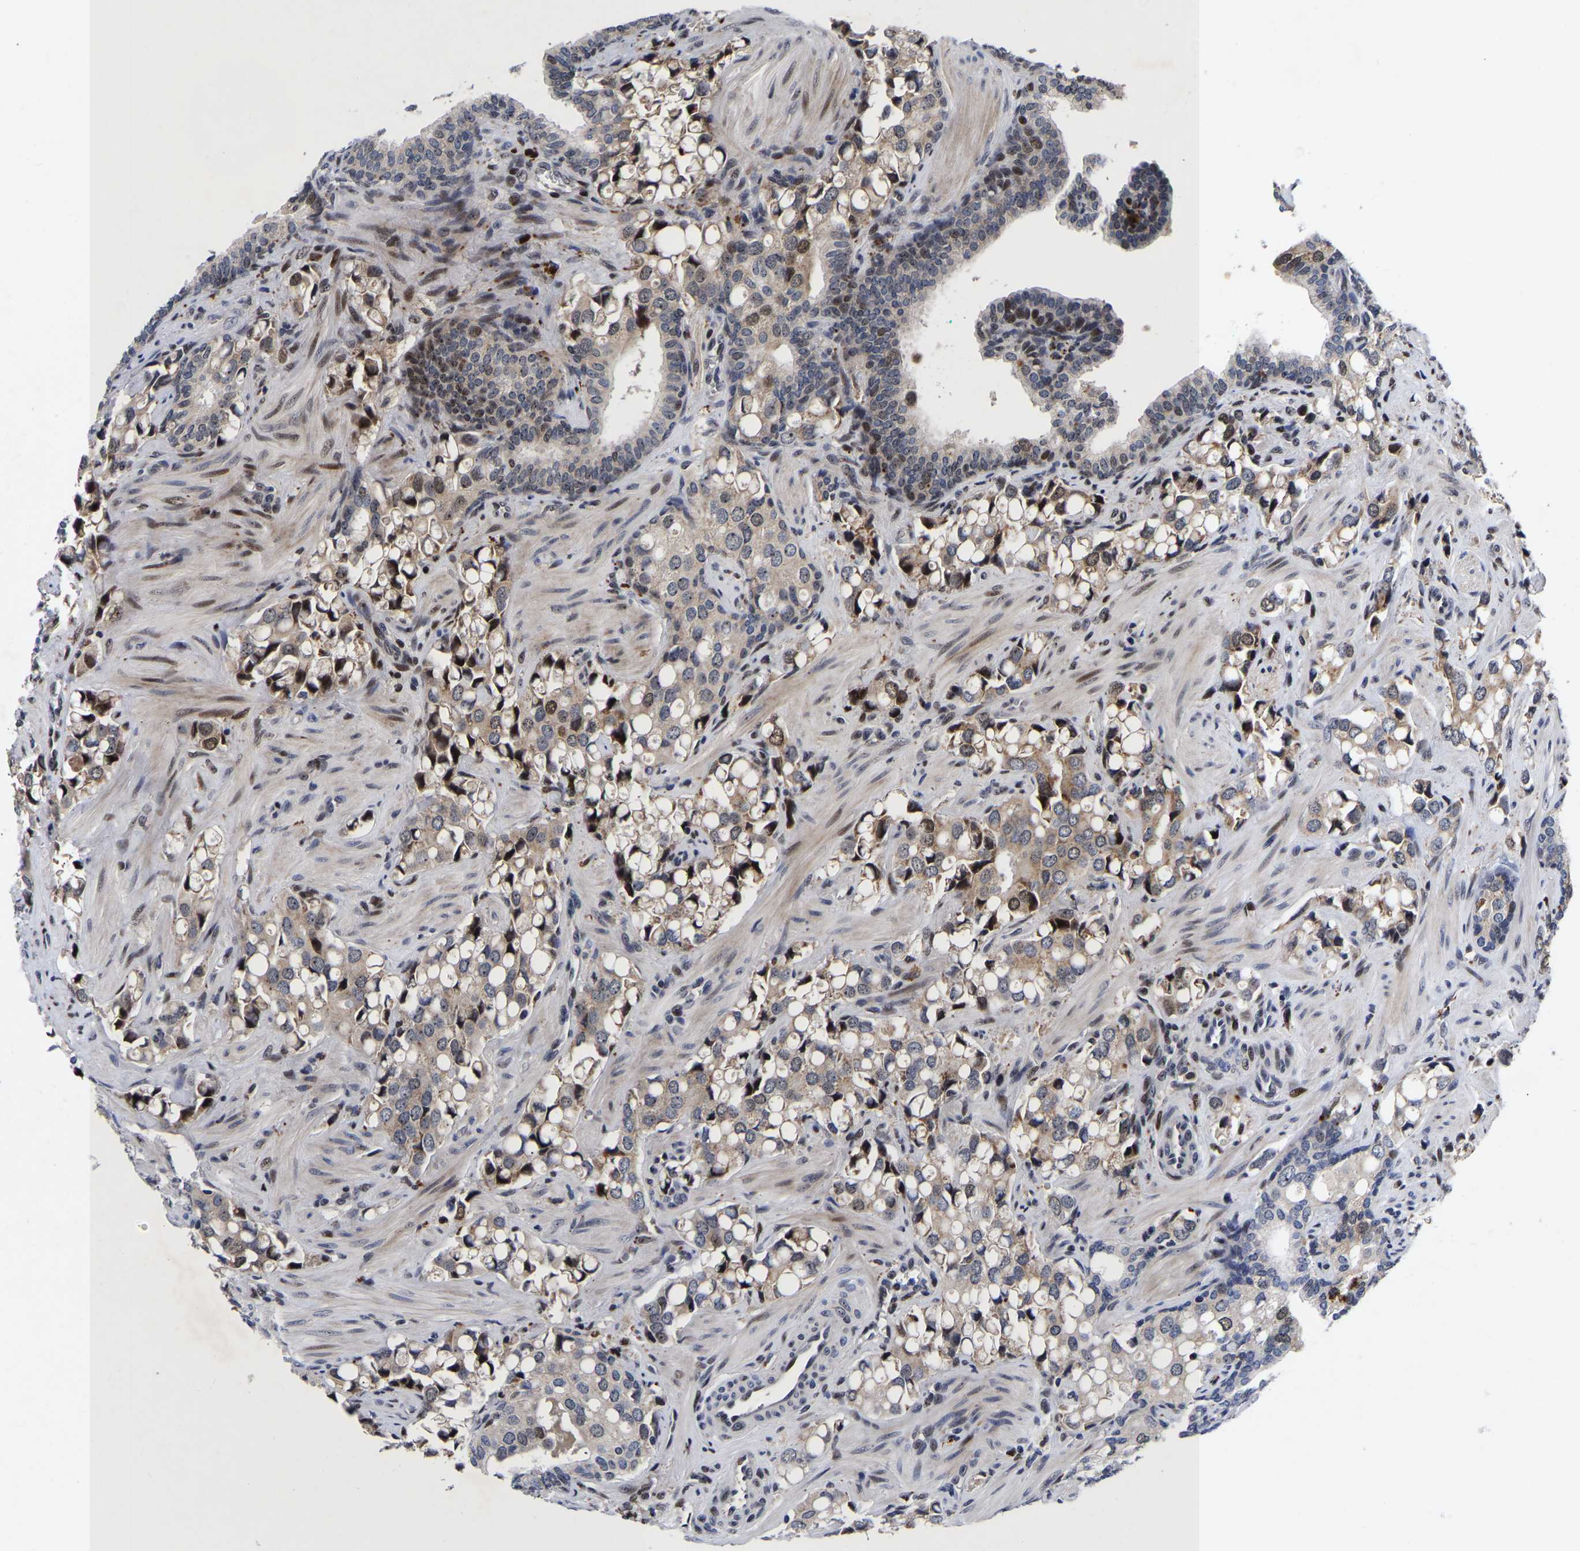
{"staining": {"intensity": "weak", "quantity": ">75%", "location": "cytoplasmic/membranous,nuclear"}, "tissue": "prostate cancer", "cell_type": "Tumor cells", "image_type": "cancer", "snomed": [{"axis": "morphology", "description": "Adenocarcinoma, High grade"}, {"axis": "topography", "description": "Prostate"}], "caption": "Protein expression analysis of human prostate cancer (high-grade adenocarcinoma) reveals weak cytoplasmic/membranous and nuclear staining in about >75% of tumor cells.", "gene": "JUNB", "patient": {"sex": "male", "age": 52}}